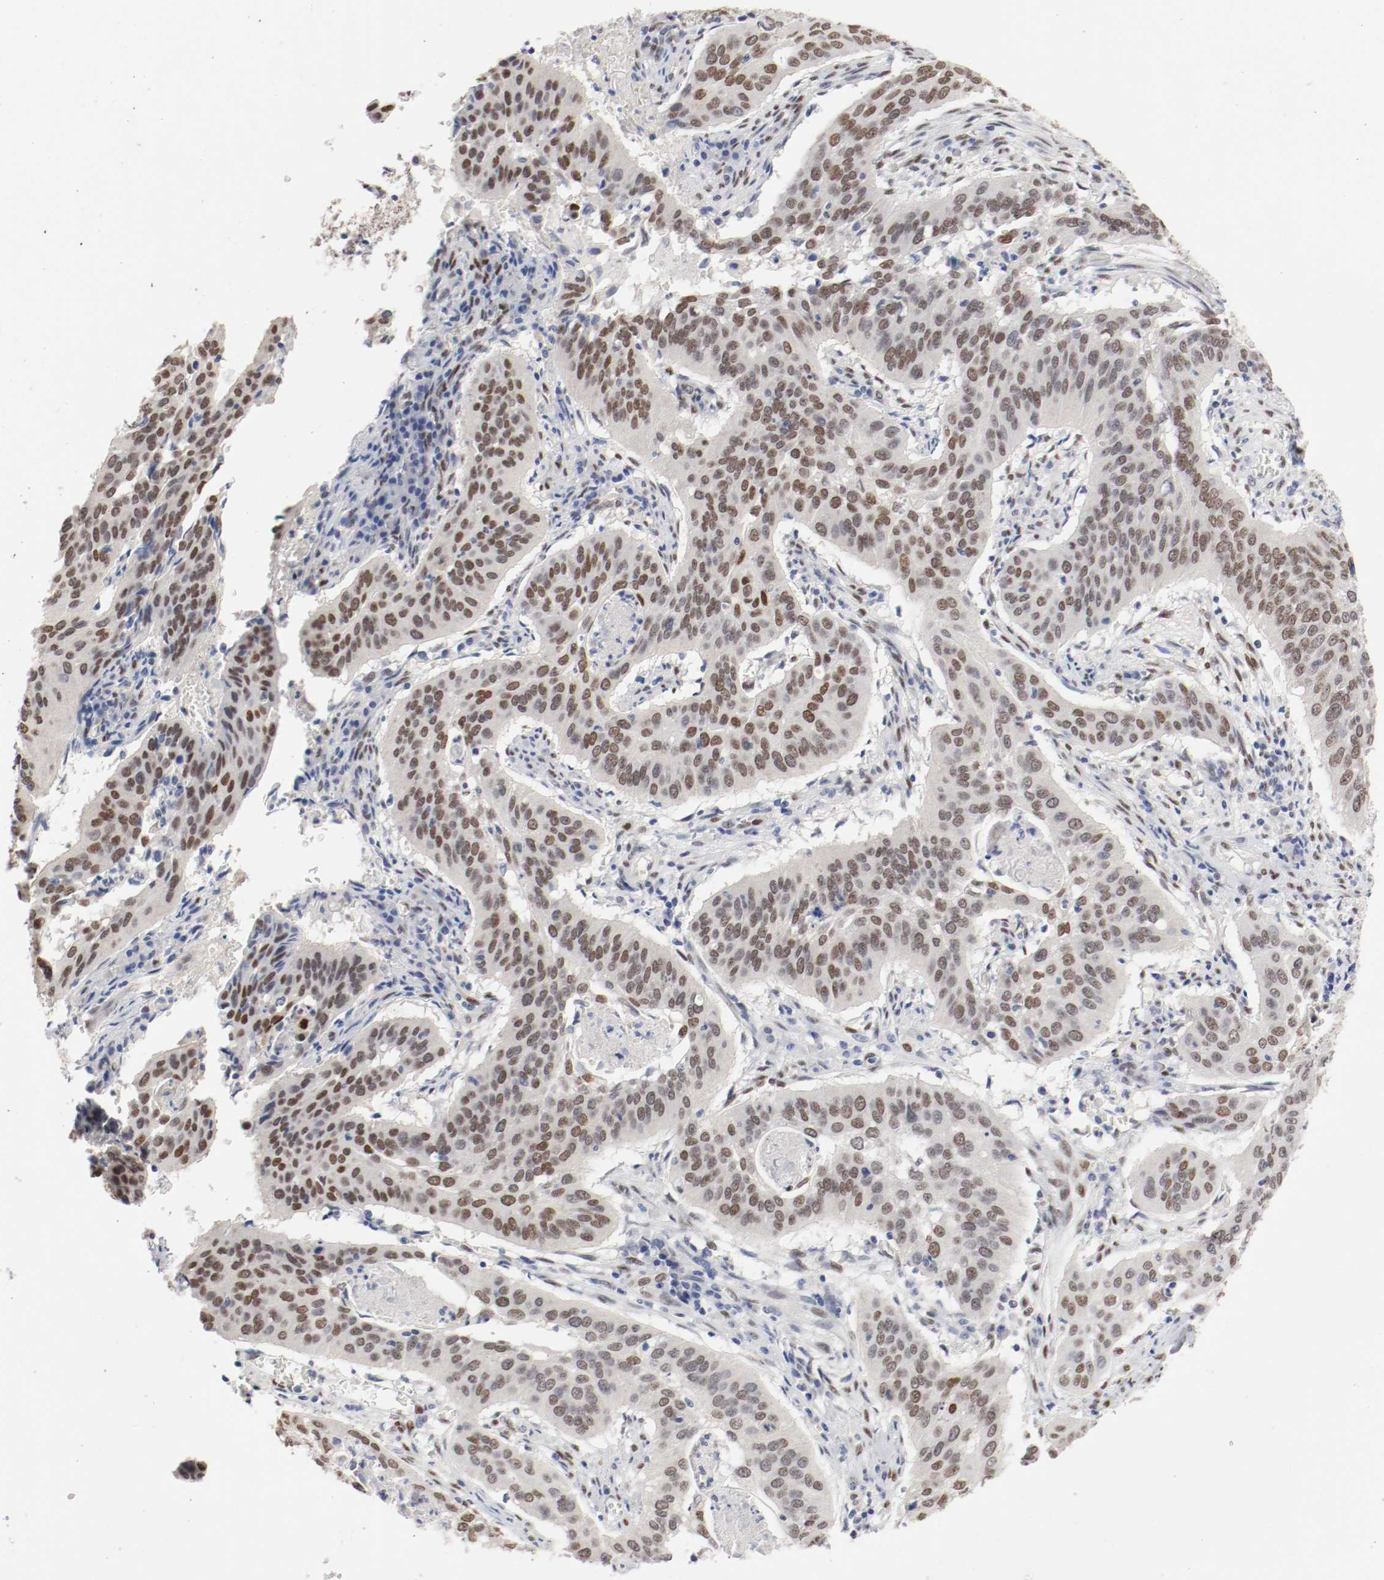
{"staining": {"intensity": "moderate", "quantity": ">75%", "location": "nuclear"}, "tissue": "cervical cancer", "cell_type": "Tumor cells", "image_type": "cancer", "snomed": [{"axis": "morphology", "description": "Squamous cell carcinoma, NOS"}, {"axis": "topography", "description": "Cervix"}], "caption": "Immunohistochemical staining of human cervical squamous cell carcinoma displays medium levels of moderate nuclear expression in approximately >75% of tumor cells. (IHC, brightfield microscopy, high magnification).", "gene": "FOSL2", "patient": {"sex": "female", "age": 39}}